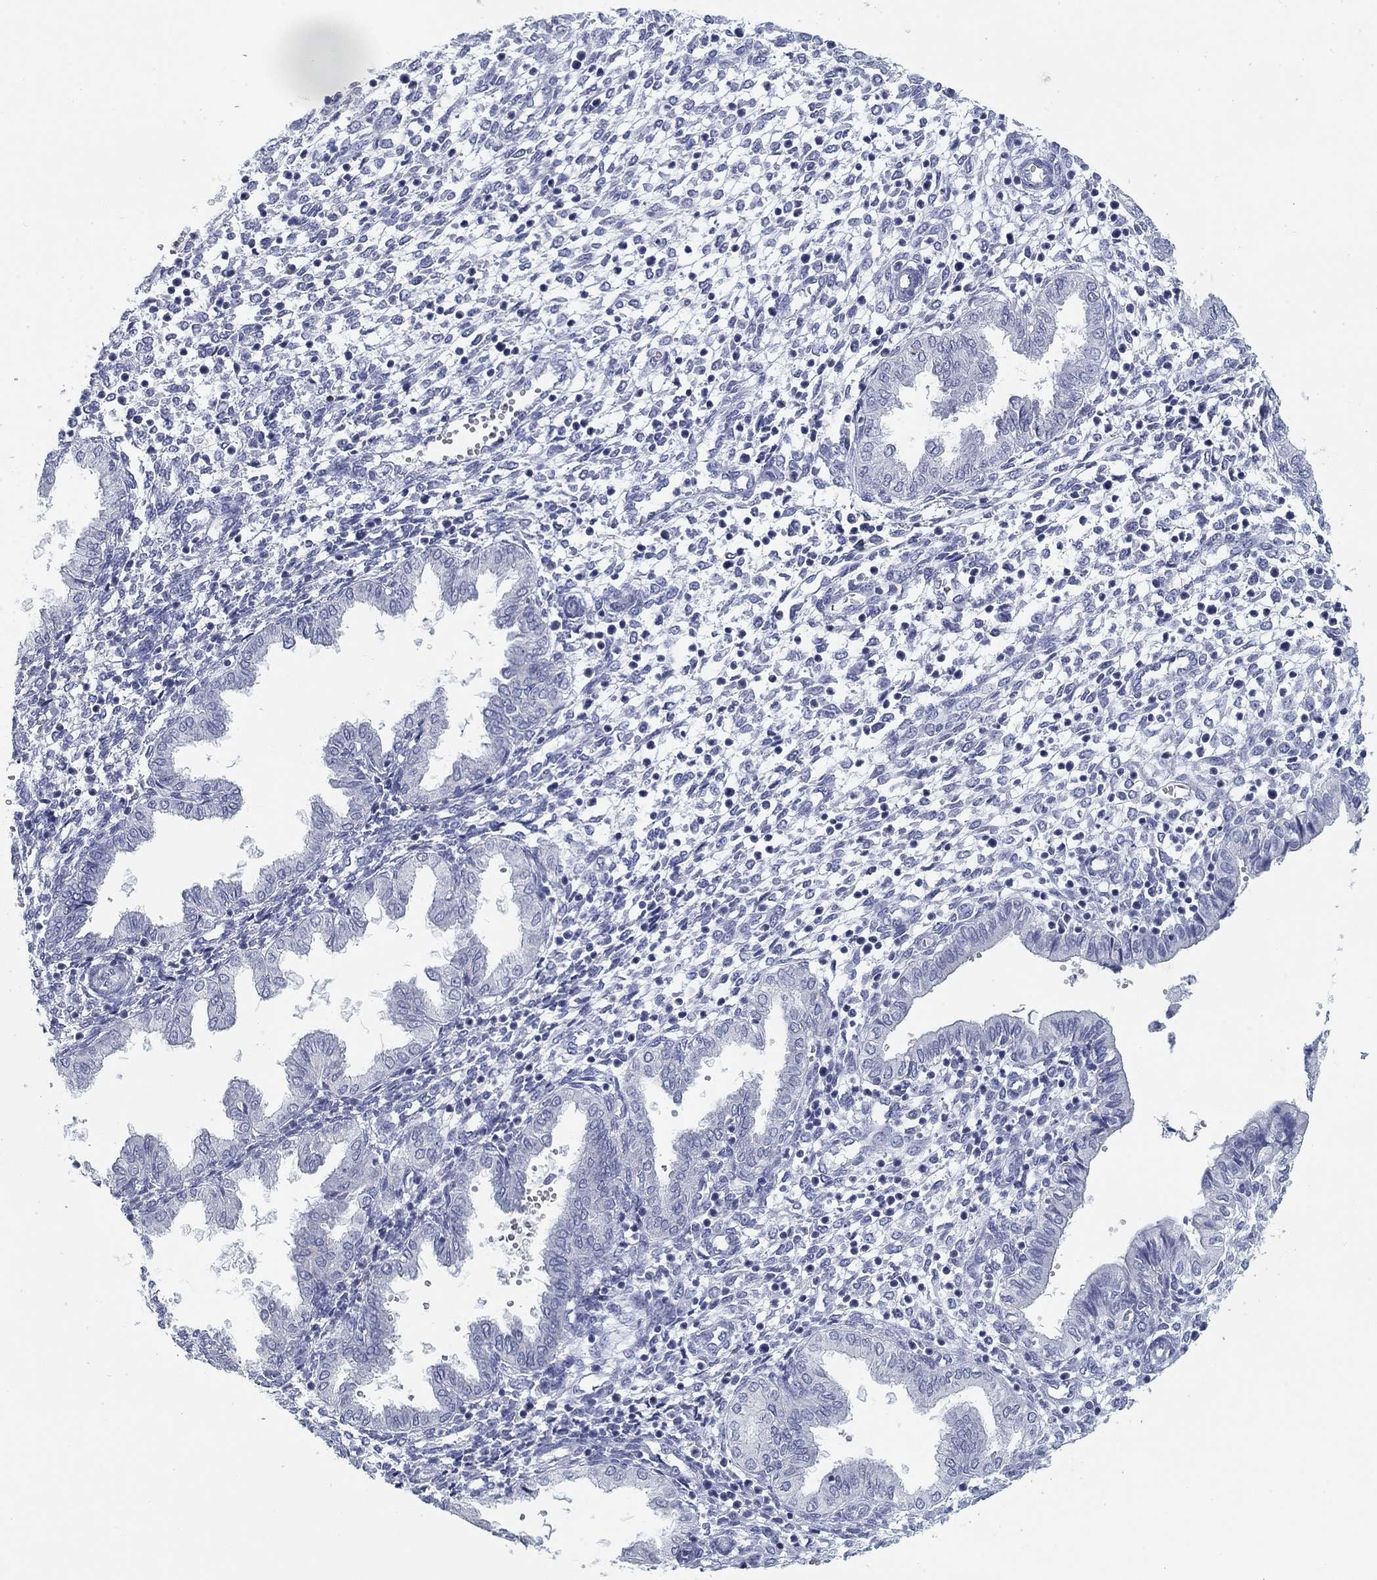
{"staining": {"intensity": "negative", "quantity": "none", "location": "none"}, "tissue": "endometrium", "cell_type": "Cells in endometrial stroma", "image_type": "normal", "snomed": [{"axis": "morphology", "description": "Normal tissue, NOS"}, {"axis": "topography", "description": "Endometrium"}], "caption": "The IHC histopathology image has no significant expression in cells in endometrial stroma of endometrium. The staining was performed using DAB to visualize the protein expression in brown, while the nuclei were stained in blue with hematoxylin (Magnification: 20x).", "gene": "CD79B", "patient": {"sex": "female", "age": 43}}